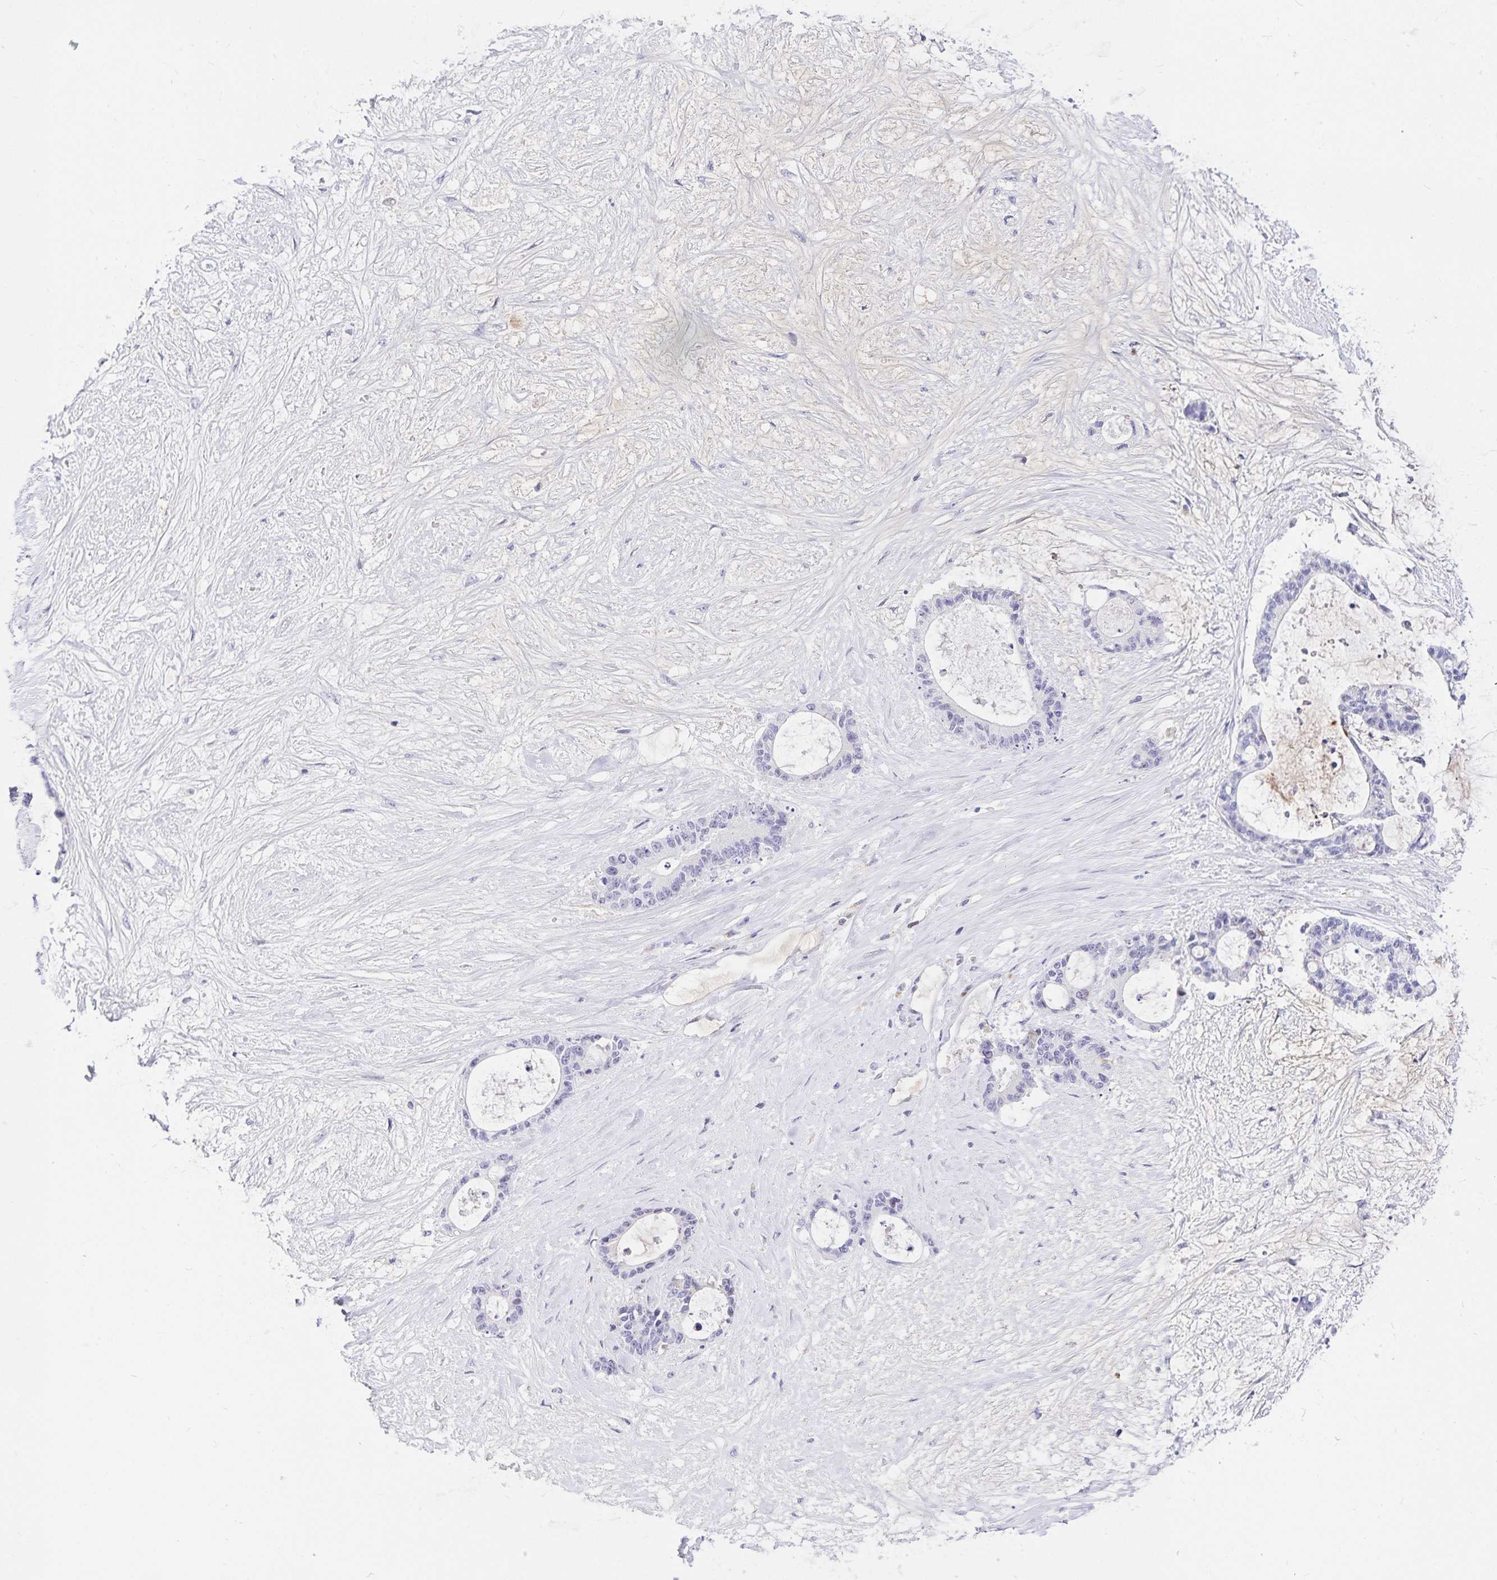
{"staining": {"intensity": "negative", "quantity": "none", "location": "none"}, "tissue": "liver cancer", "cell_type": "Tumor cells", "image_type": "cancer", "snomed": [{"axis": "morphology", "description": "Normal tissue, NOS"}, {"axis": "morphology", "description": "Cholangiocarcinoma"}, {"axis": "topography", "description": "Liver"}, {"axis": "topography", "description": "Peripheral nerve tissue"}], "caption": "The histopathology image reveals no staining of tumor cells in liver cholangiocarcinoma. (DAB immunohistochemistry with hematoxylin counter stain).", "gene": "KBTBD13", "patient": {"sex": "female", "age": 73}}